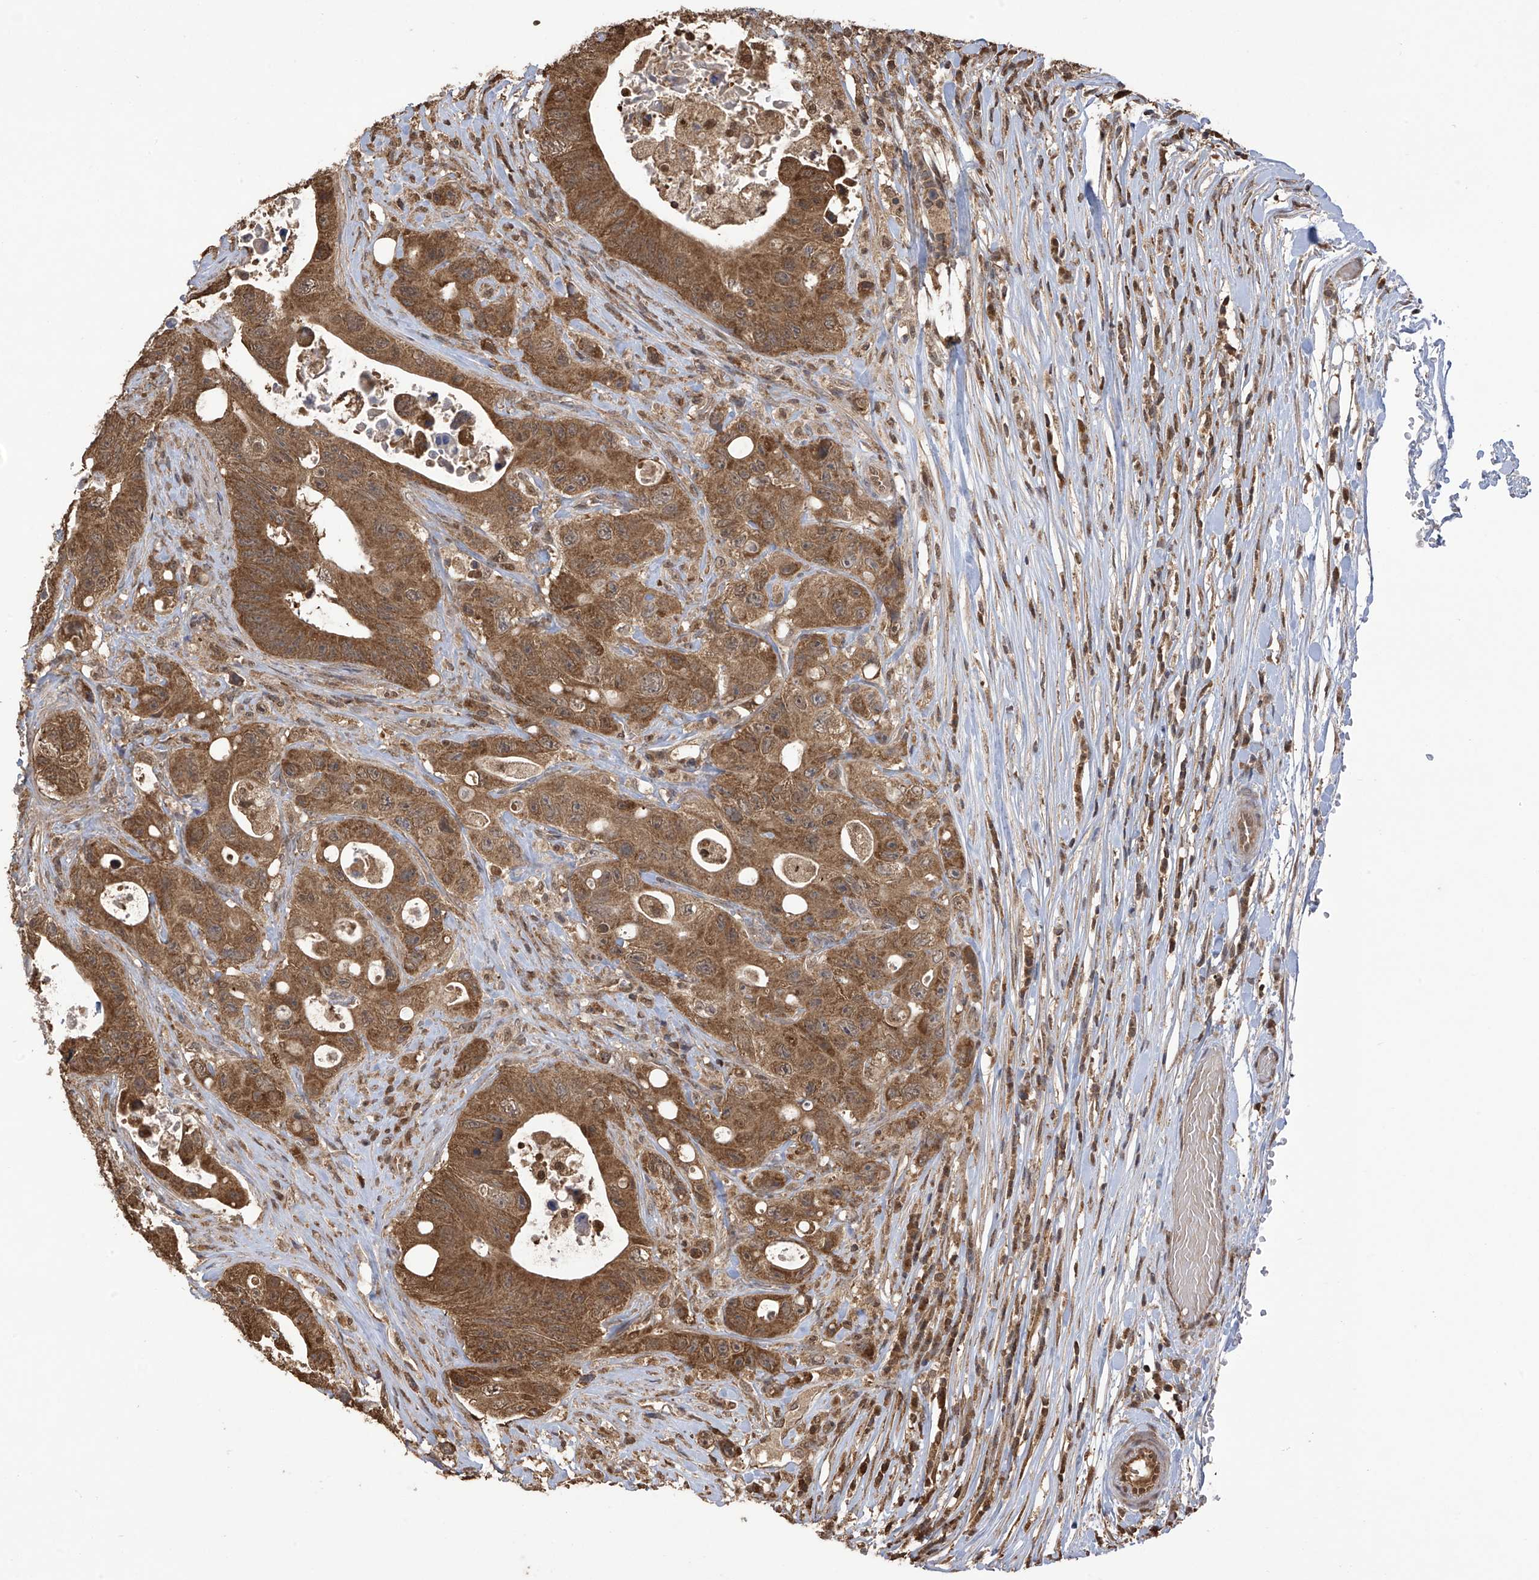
{"staining": {"intensity": "moderate", "quantity": ">75%", "location": "cytoplasmic/membranous"}, "tissue": "colorectal cancer", "cell_type": "Tumor cells", "image_type": "cancer", "snomed": [{"axis": "morphology", "description": "Adenocarcinoma, NOS"}, {"axis": "topography", "description": "Colon"}], "caption": "This is a micrograph of IHC staining of adenocarcinoma (colorectal), which shows moderate positivity in the cytoplasmic/membranous of tumor cells.", "gene": "PNPT1", "patient": {"sex": "female", "age": 46}}